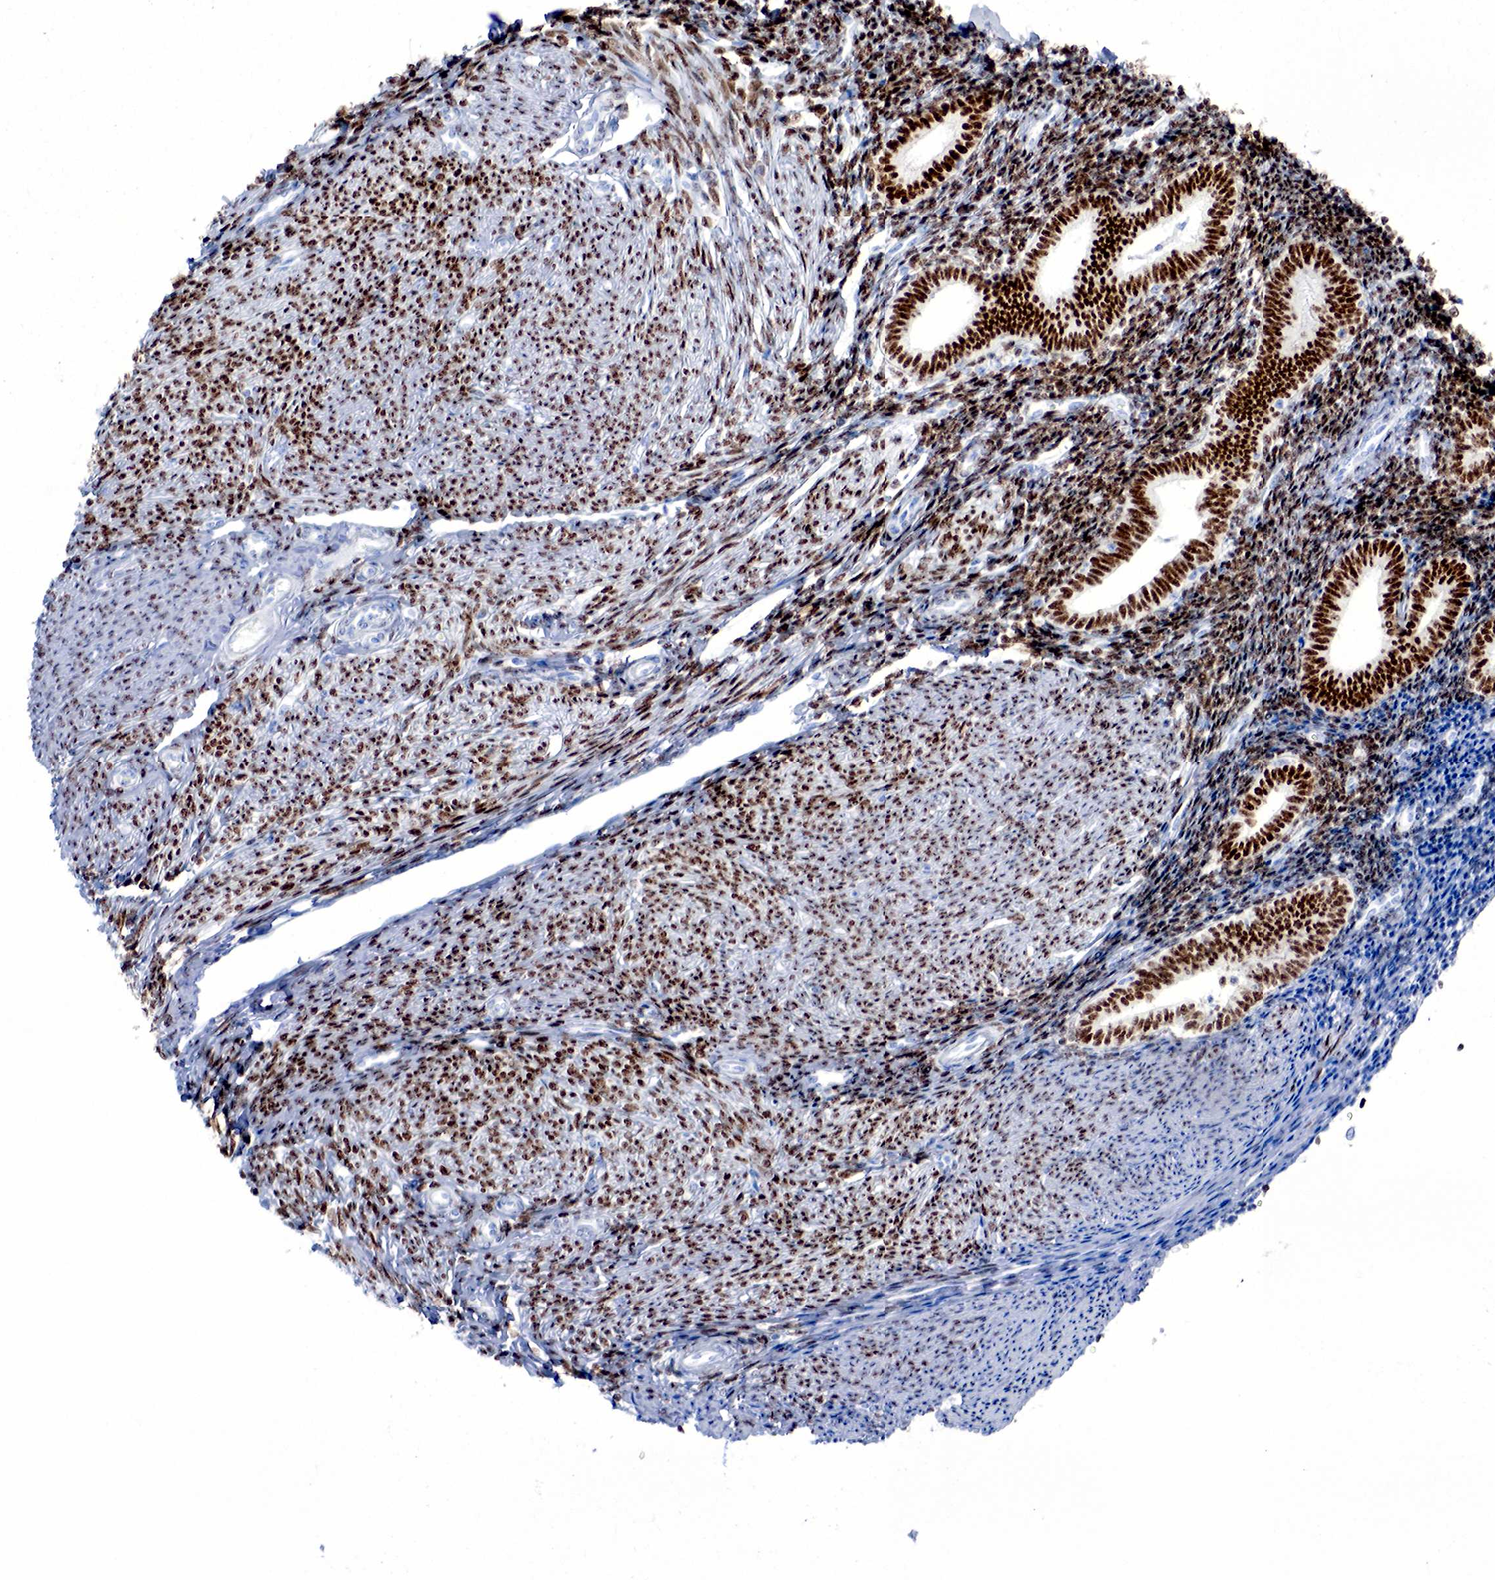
{"staining": {"intensity": "strong", "quantity": ">75%", "location": "nuclear"}, "tissue": "endometrium", "cell_type": "Cells in endometrial stroma", "image_type": "normal", "snomed": [{"axis": "morphology", "description": "Normal tissue, NOS"}, {"axis": "topography", "description": "Endometrium"}], "caption": "High-power microscopy captured an immunohistochemistry (IHC) micrograph of unremarkable endometrium, revealing strong nuclear expression in approximately >75% of cells in endometrial stroma. (IHC, brightfield microscopy, high magnification).", "gene": "ESR1", "patient": {"sex": "female", "age": 52}}